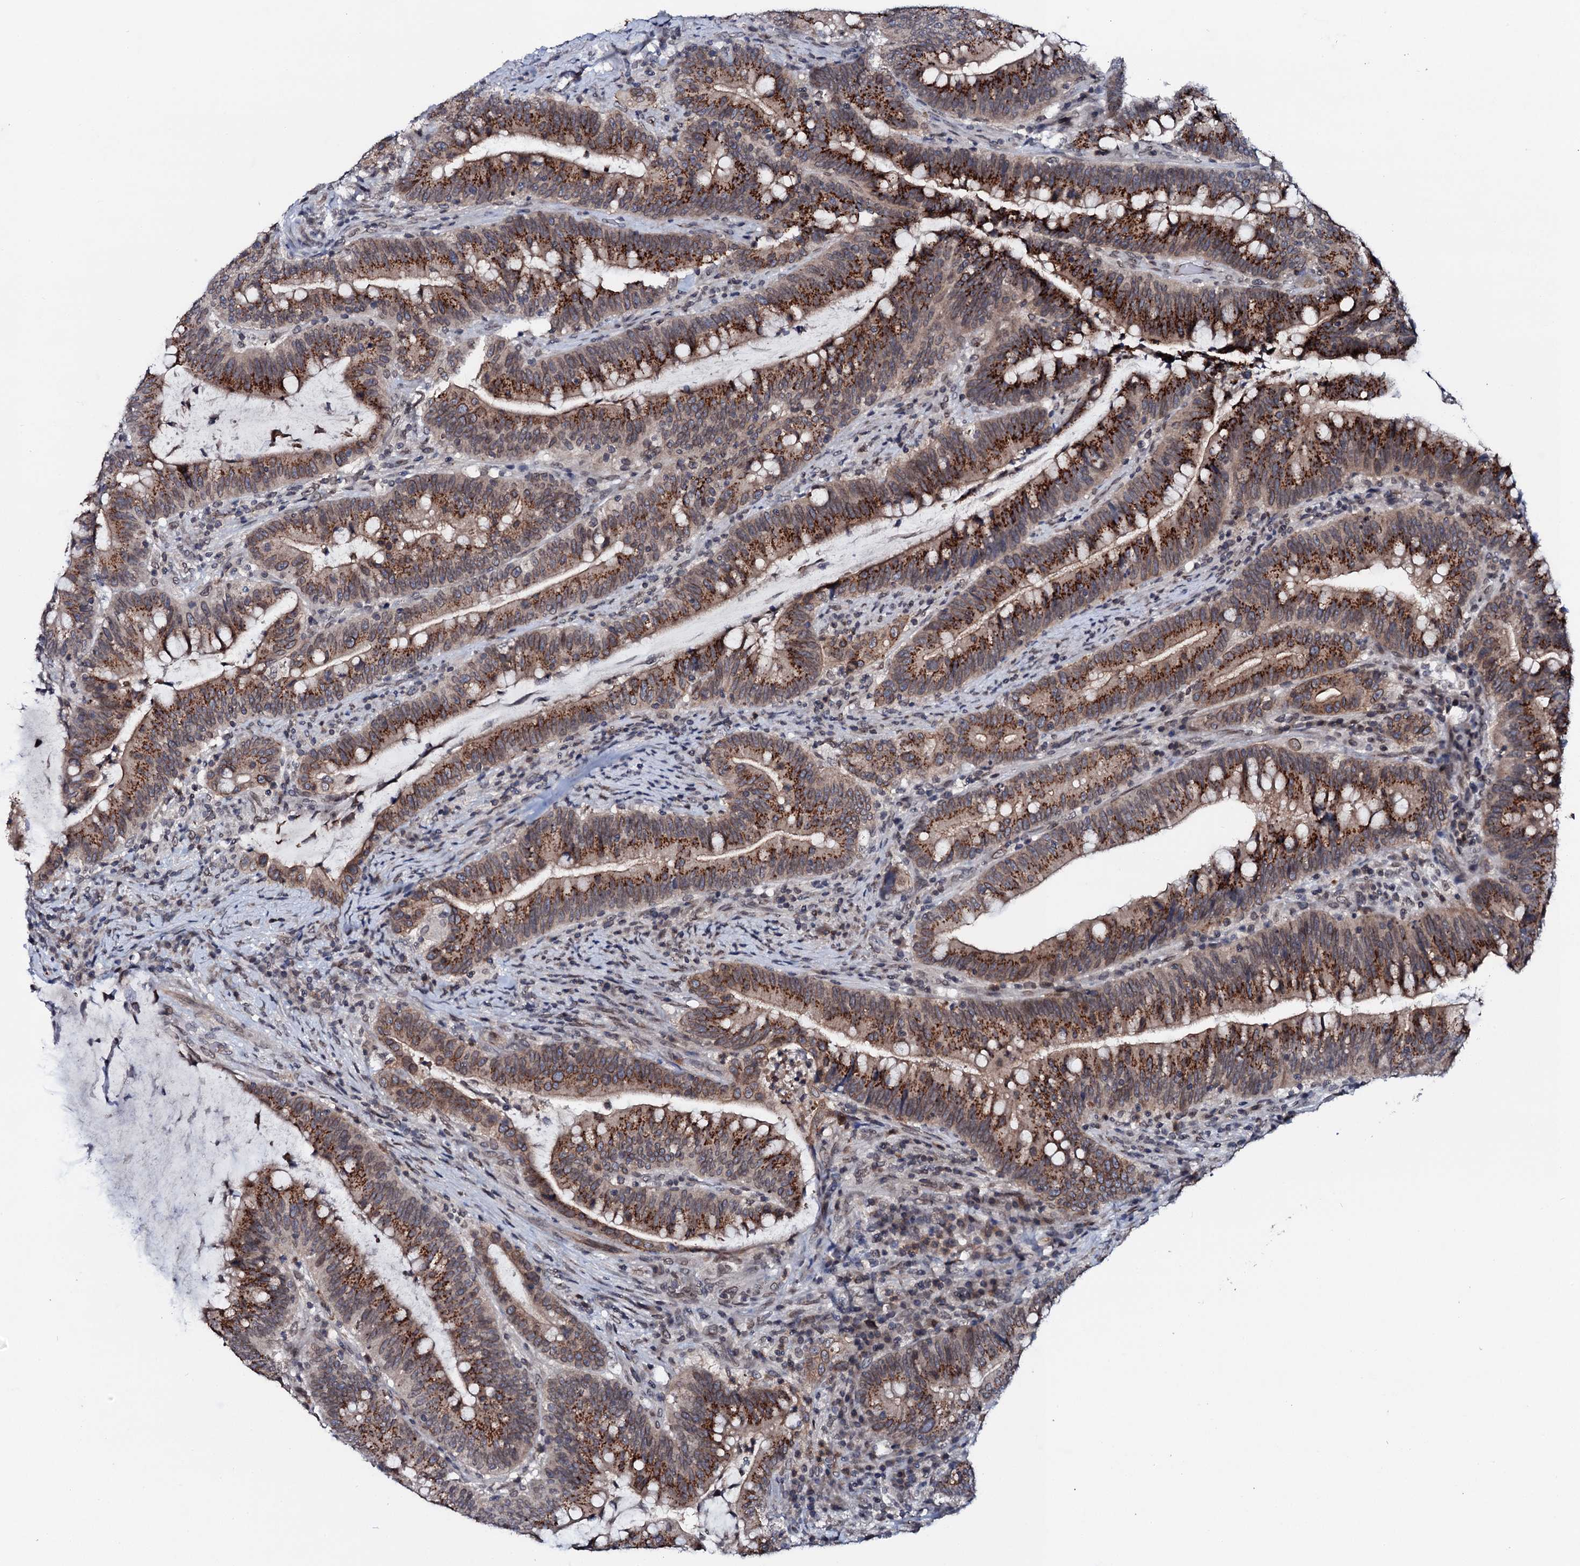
{"staining": {"intensity": "strong", "quantity": "25%-75%", "location": "cytoplasmic/membranous"}, "tissue": "colorectal cancer", "cell_type": "Tumor cells", "image_type": "cancer", "snomed": [{"axis": "morphology", "description": "Adenocarcinoma, NOS"}, {"axis": "topography", "description": "Colon"}], "caption": "This micrograph demonstrates immunohistochemistry staining of colorectal adenocarcinoma, with high strong cytoplasmic/membranous expression in about 25%-75% of tumor cells.", "gene": "SNTA1", "patient": {"sex": "female", "age": 66}}